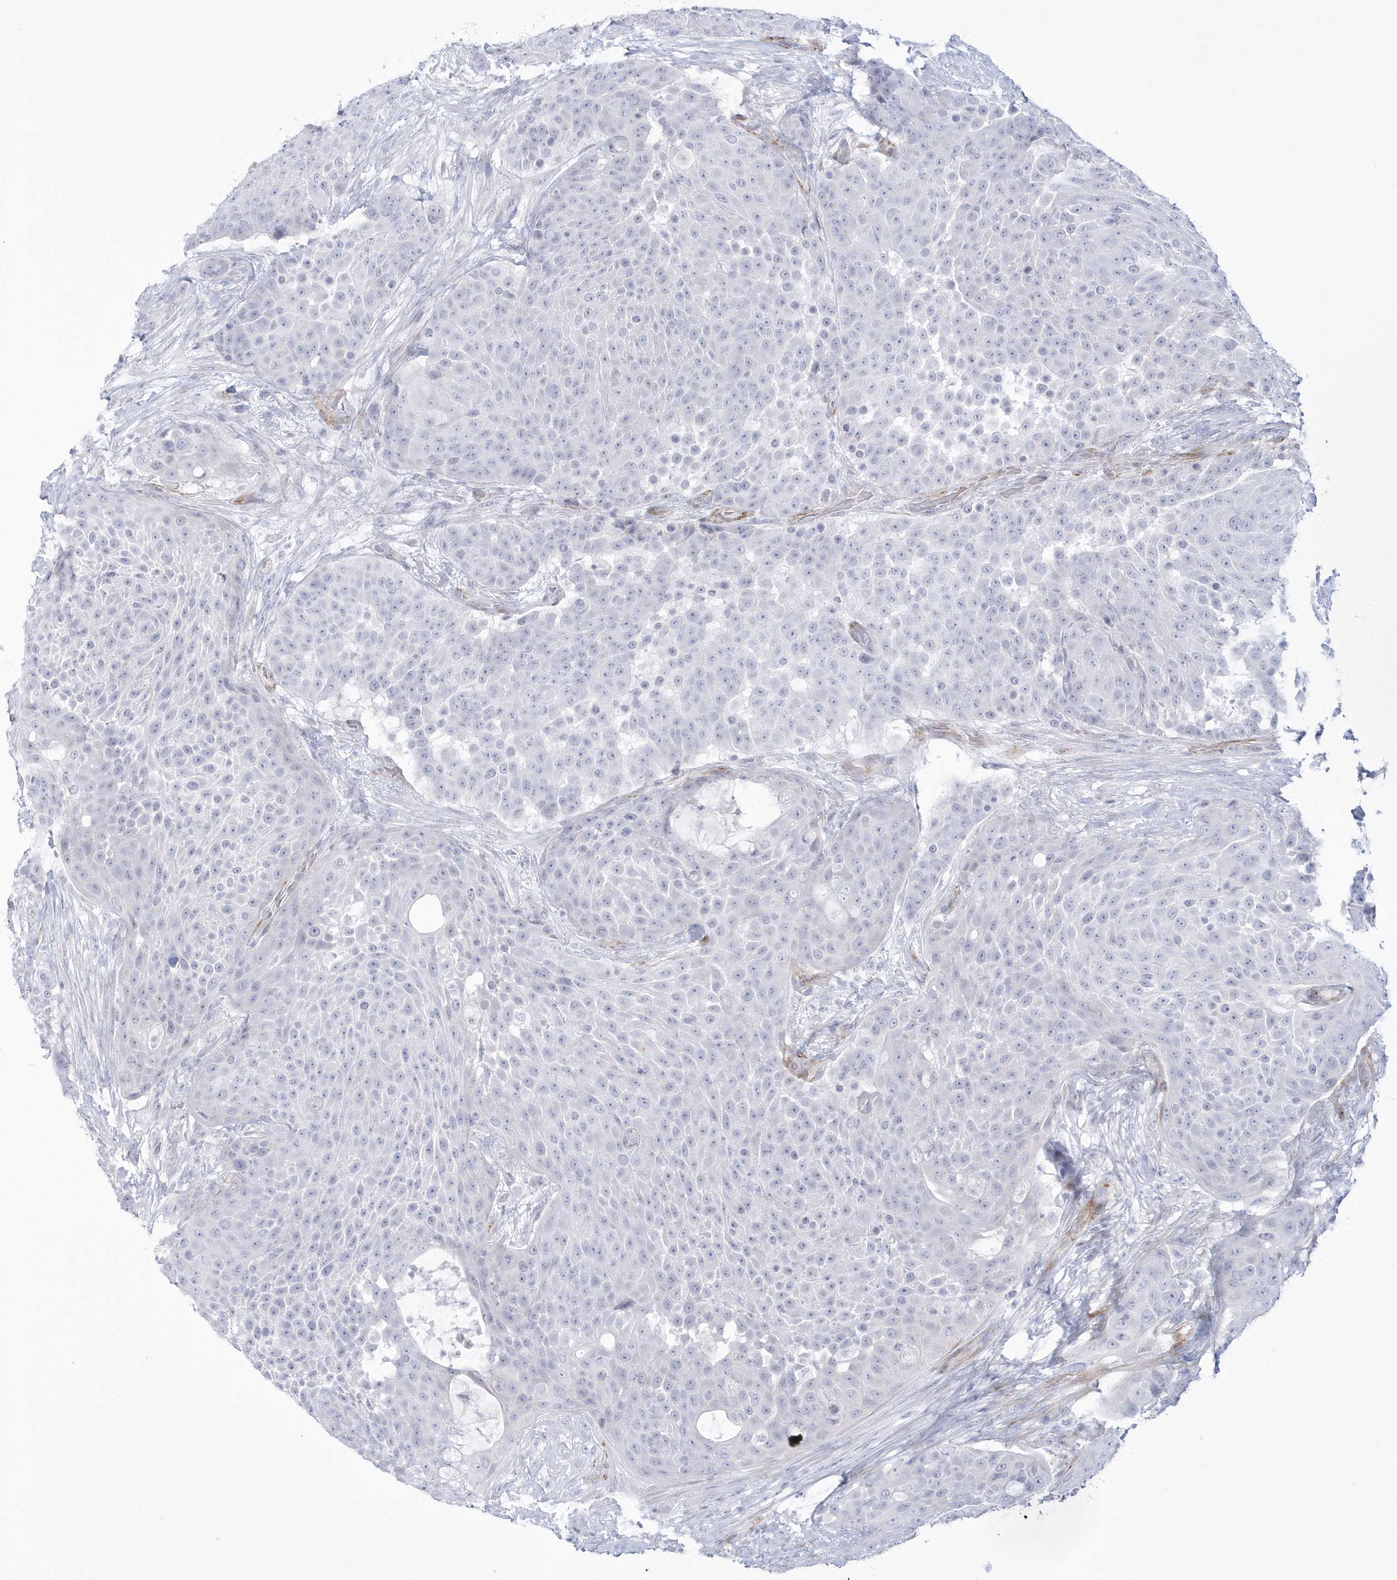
{"staining": {"intensity": "negative", "quantity": "none", "location": "none"}, "tissue": "urothelial cancer", "cell_type": "Tumor cells", "image_type": "cancer", "snomed": [{"axis": "morphology", "description": "Urothelial carcinoma, High grade"}, {"axis": "topography", "description": "Urinary bladder"}], "caption": "DAB immunohistochemical staining of human urothelial cancer shows no significant staining in tumor cells.", "gene": "WDR27", "patient": {"sex": "female", "age": 63}}